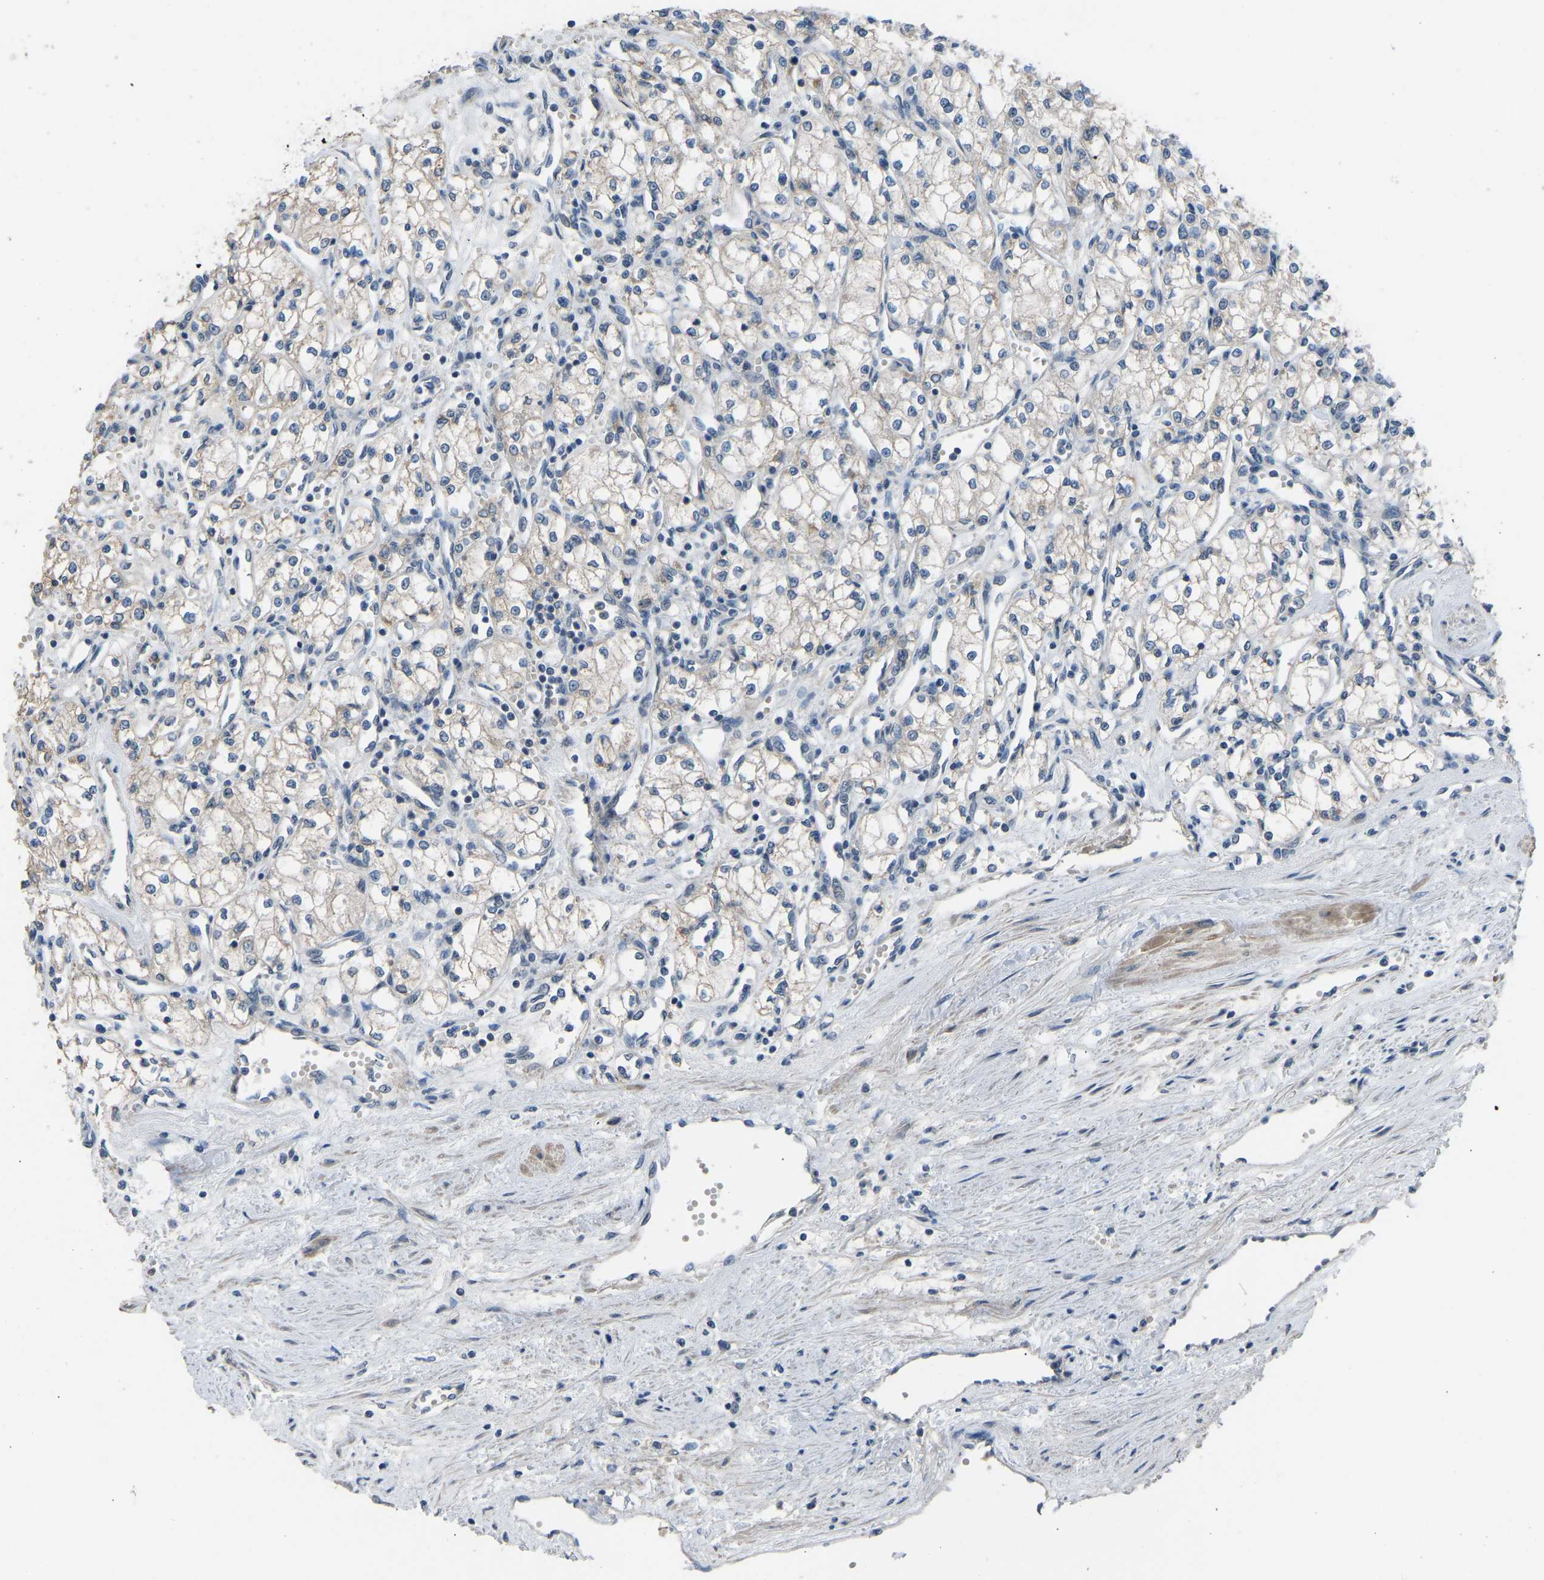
{"staining": {"intensity": "weak", "quantity": "<25%", "location": "cytoplasmic/membranous"}, "tissue": "renal cancer", "cell_type": "Tumor cells", "image_type": "cancer", "snomed": [{"axis": "morphology", "description": "Adenocarcinoma, NOS"}, {"axis": "topography", "description": "Kidney"}], "caption": "This histopathology image is of adenocarcinoma (renal) stained with immunohistochemistry (IHC) to label a protein in brown with the nuclei are counter-stained blue. There is no expression in tumor cells. (Brightfield microscopy of DAB (3,3'-diaminobenzidine) immunohistochemistry at high magnification).", "gene": "CDK2AP1", "patient": {"sex": "male", "age": 59}}